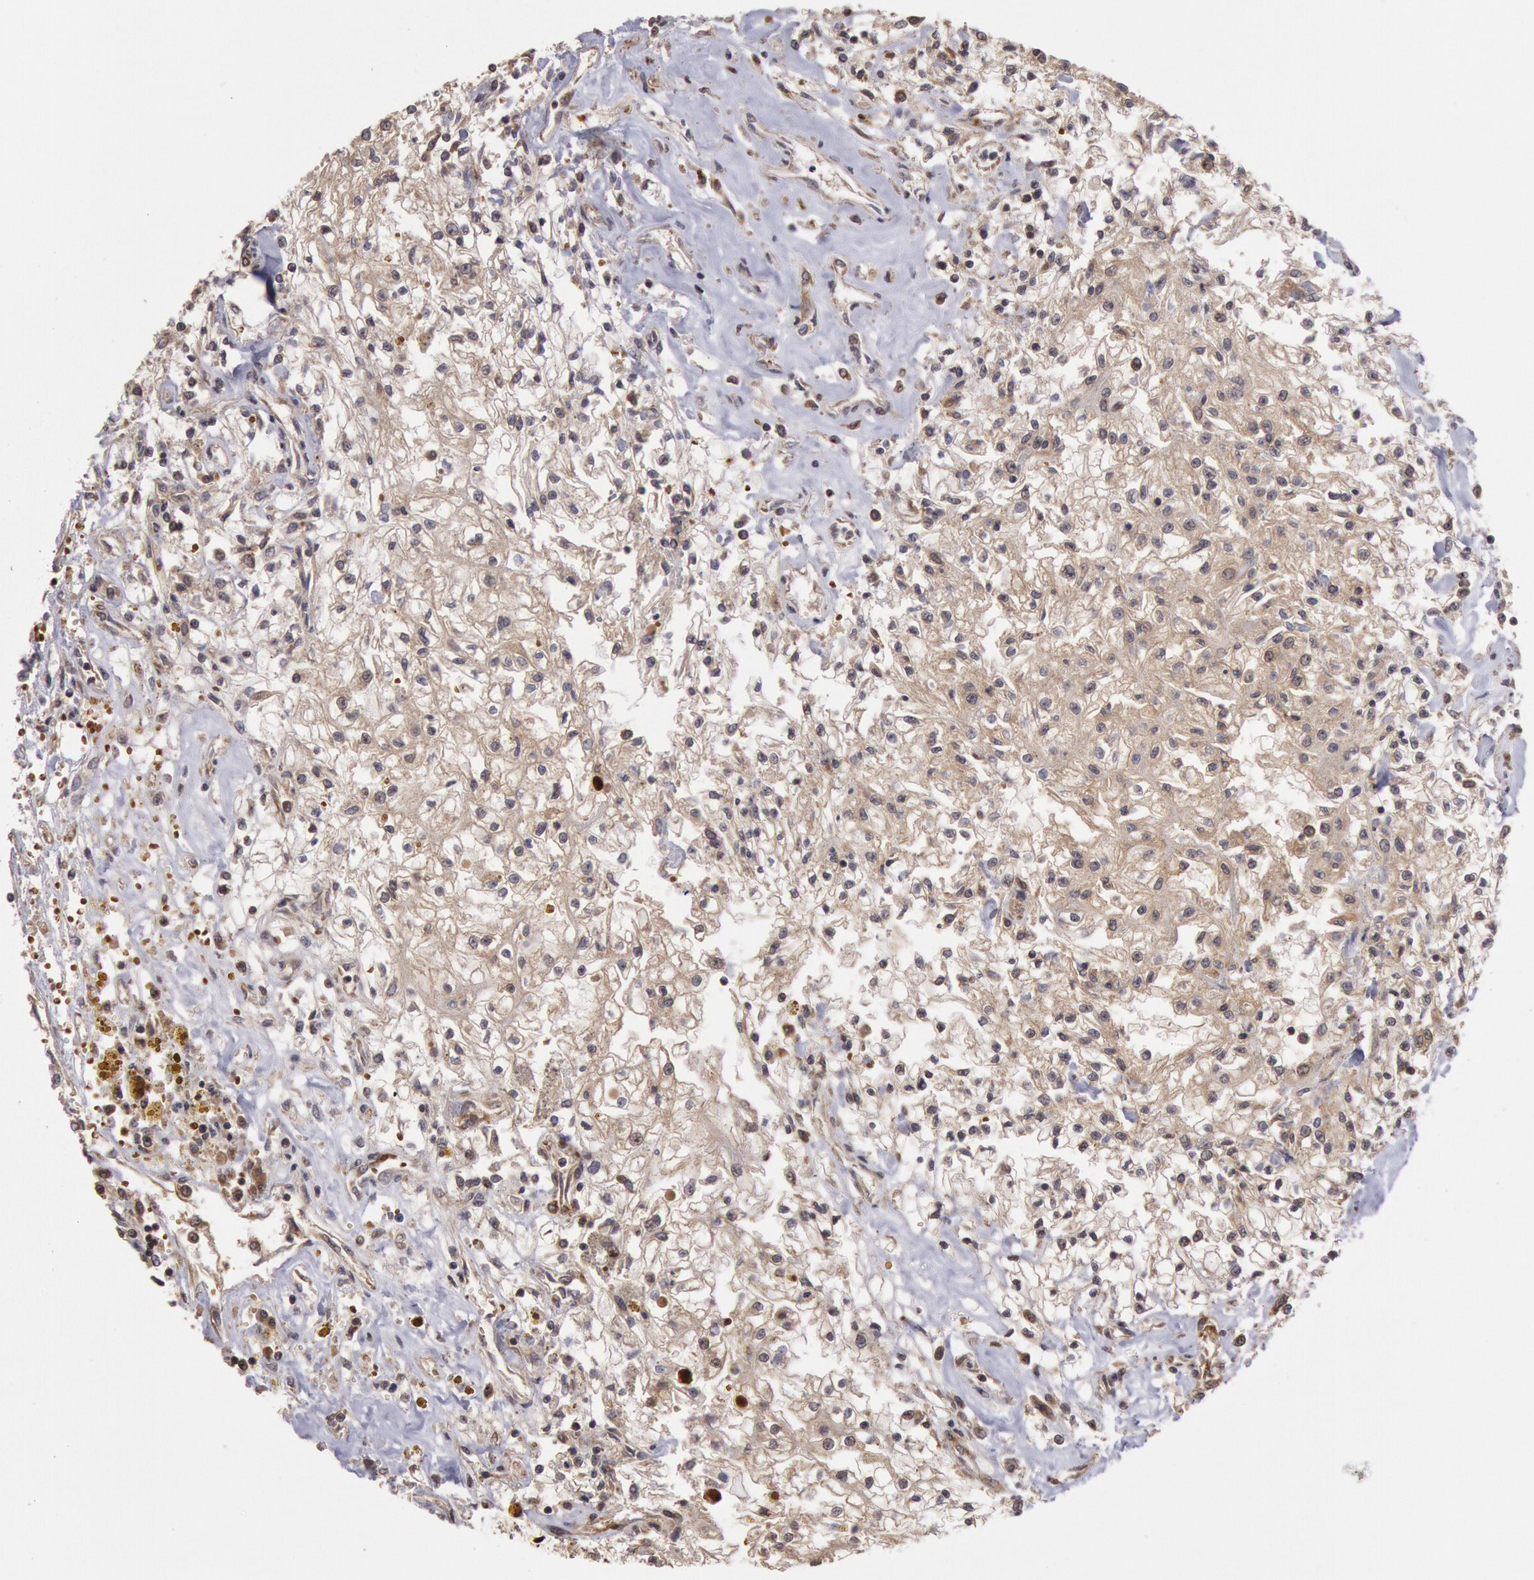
{"staining": {"intensity": "weak", "quantity": "25%-75%", "location": "cytoplasmic/membranous"}, "tissue": "renal cancer", "cell_type": "Tumor cells", "image_type": "cancer", "snomed": [{"axis": "morphology", "description": "Adenocarcinoma, NOS"}, {"axis": "topography", "description": "Kidney"}], "caption": "Immunohistochemistry of human renal cancer (adenocarcinoma) exhibits low levels of weak cytoplasmic/membranous expression in about 25%-75% of tumor cells. (brown staining indicates protein expression, while blue staining denotes nuclei).", "gene": "USP14", "patient": {"sex": "male", "age": 78}}